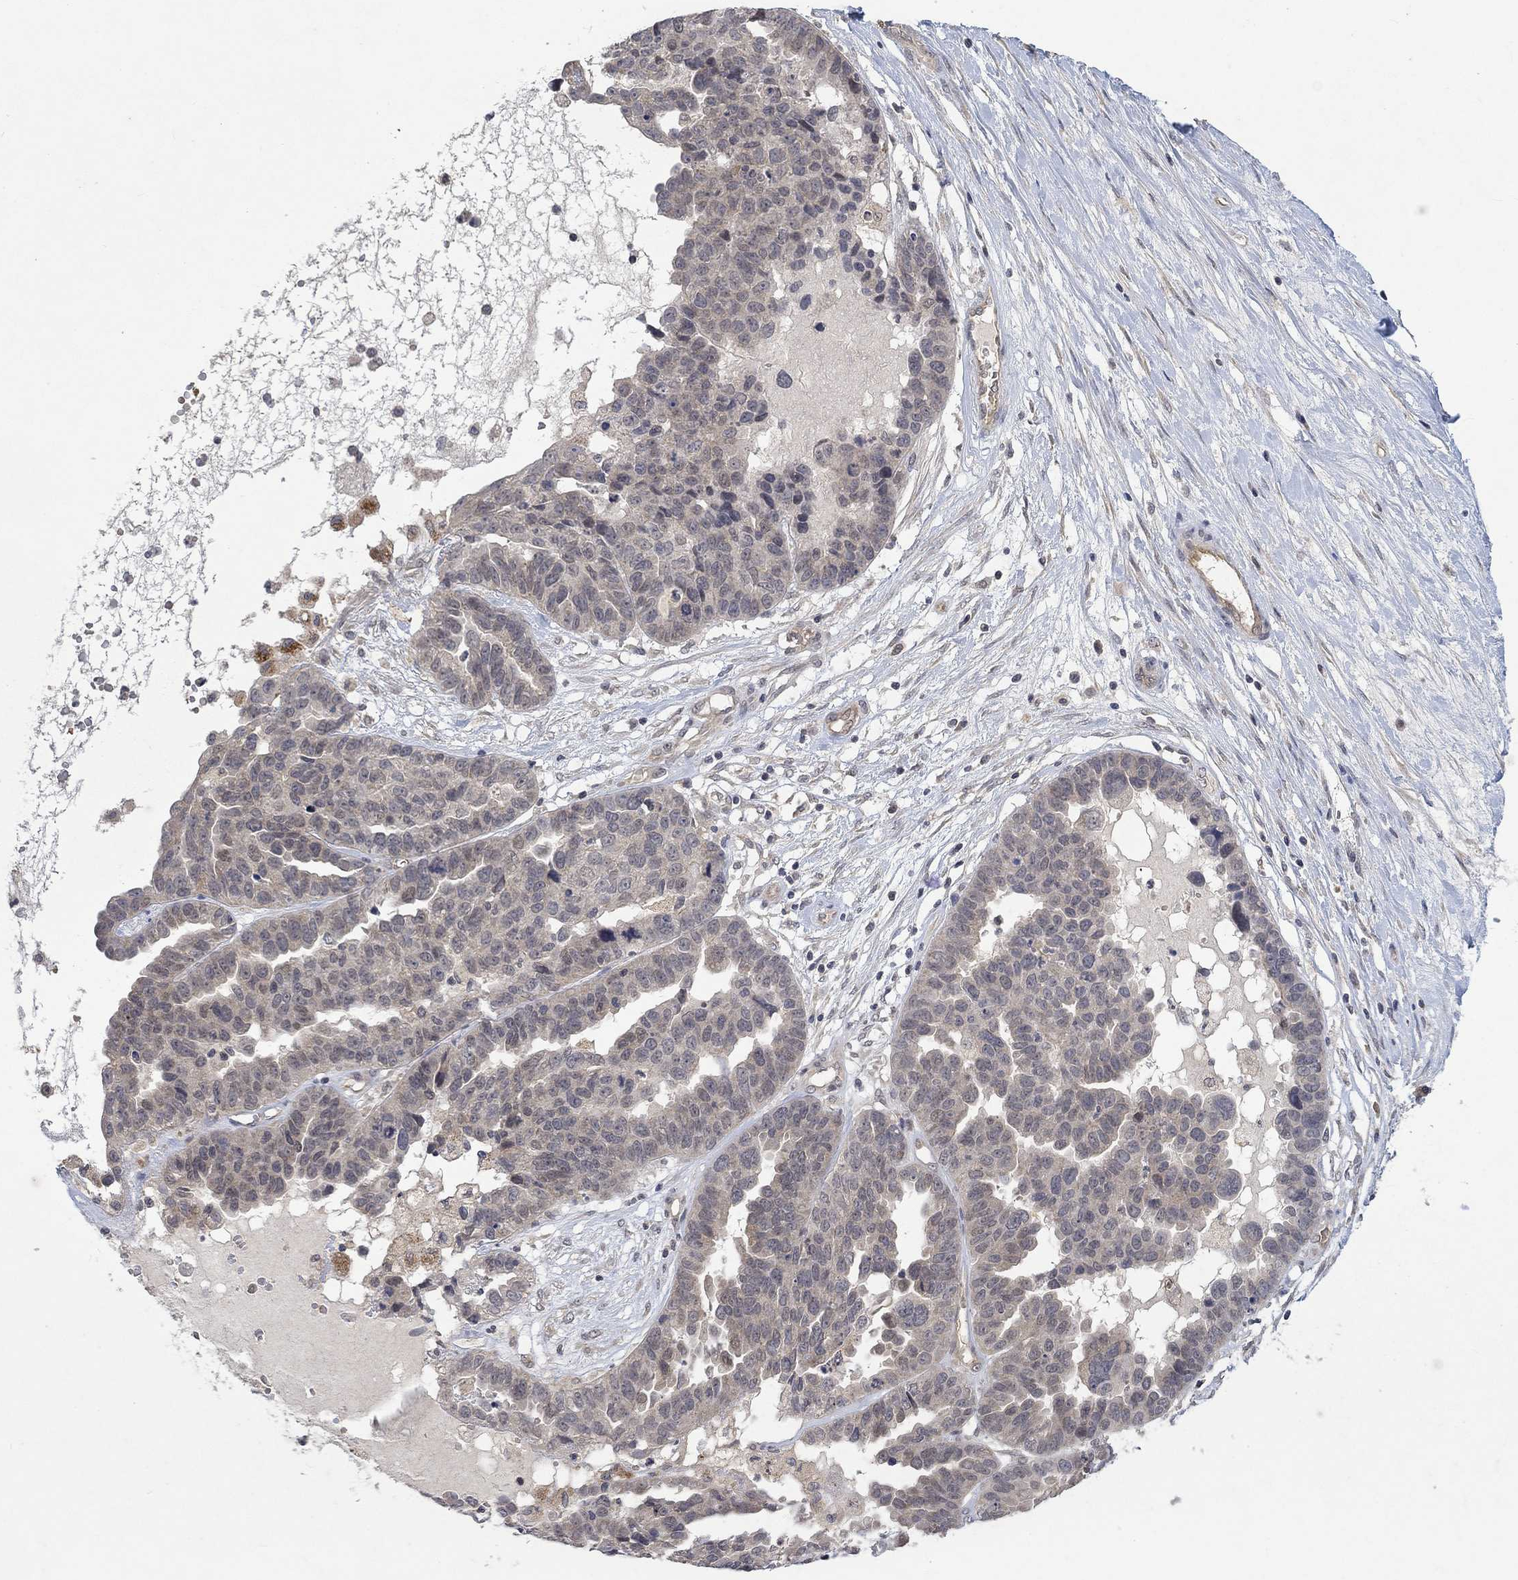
{"staining": {"intensity": "negative", "quantity": "none", "location": "none"}, "tissue": "ovarian cancer", "cell_type": "Tumor cells", "image_type": "cancer", "snomed": [{"axis": "morphology", "description": "Cystadenocarcinoma, serous, NOS"}, {"axis": "topography", "description": "Ovary"}], "caption": "A high-resolution micrograph shows immunohistochemistry (IHC) staining of ovarian cancer (serous cystadenocarcinoma), which displays no significant expression in tumor cells.", "gene": "GRIN2D", "patient": {"sex": "female", "age": 87}}